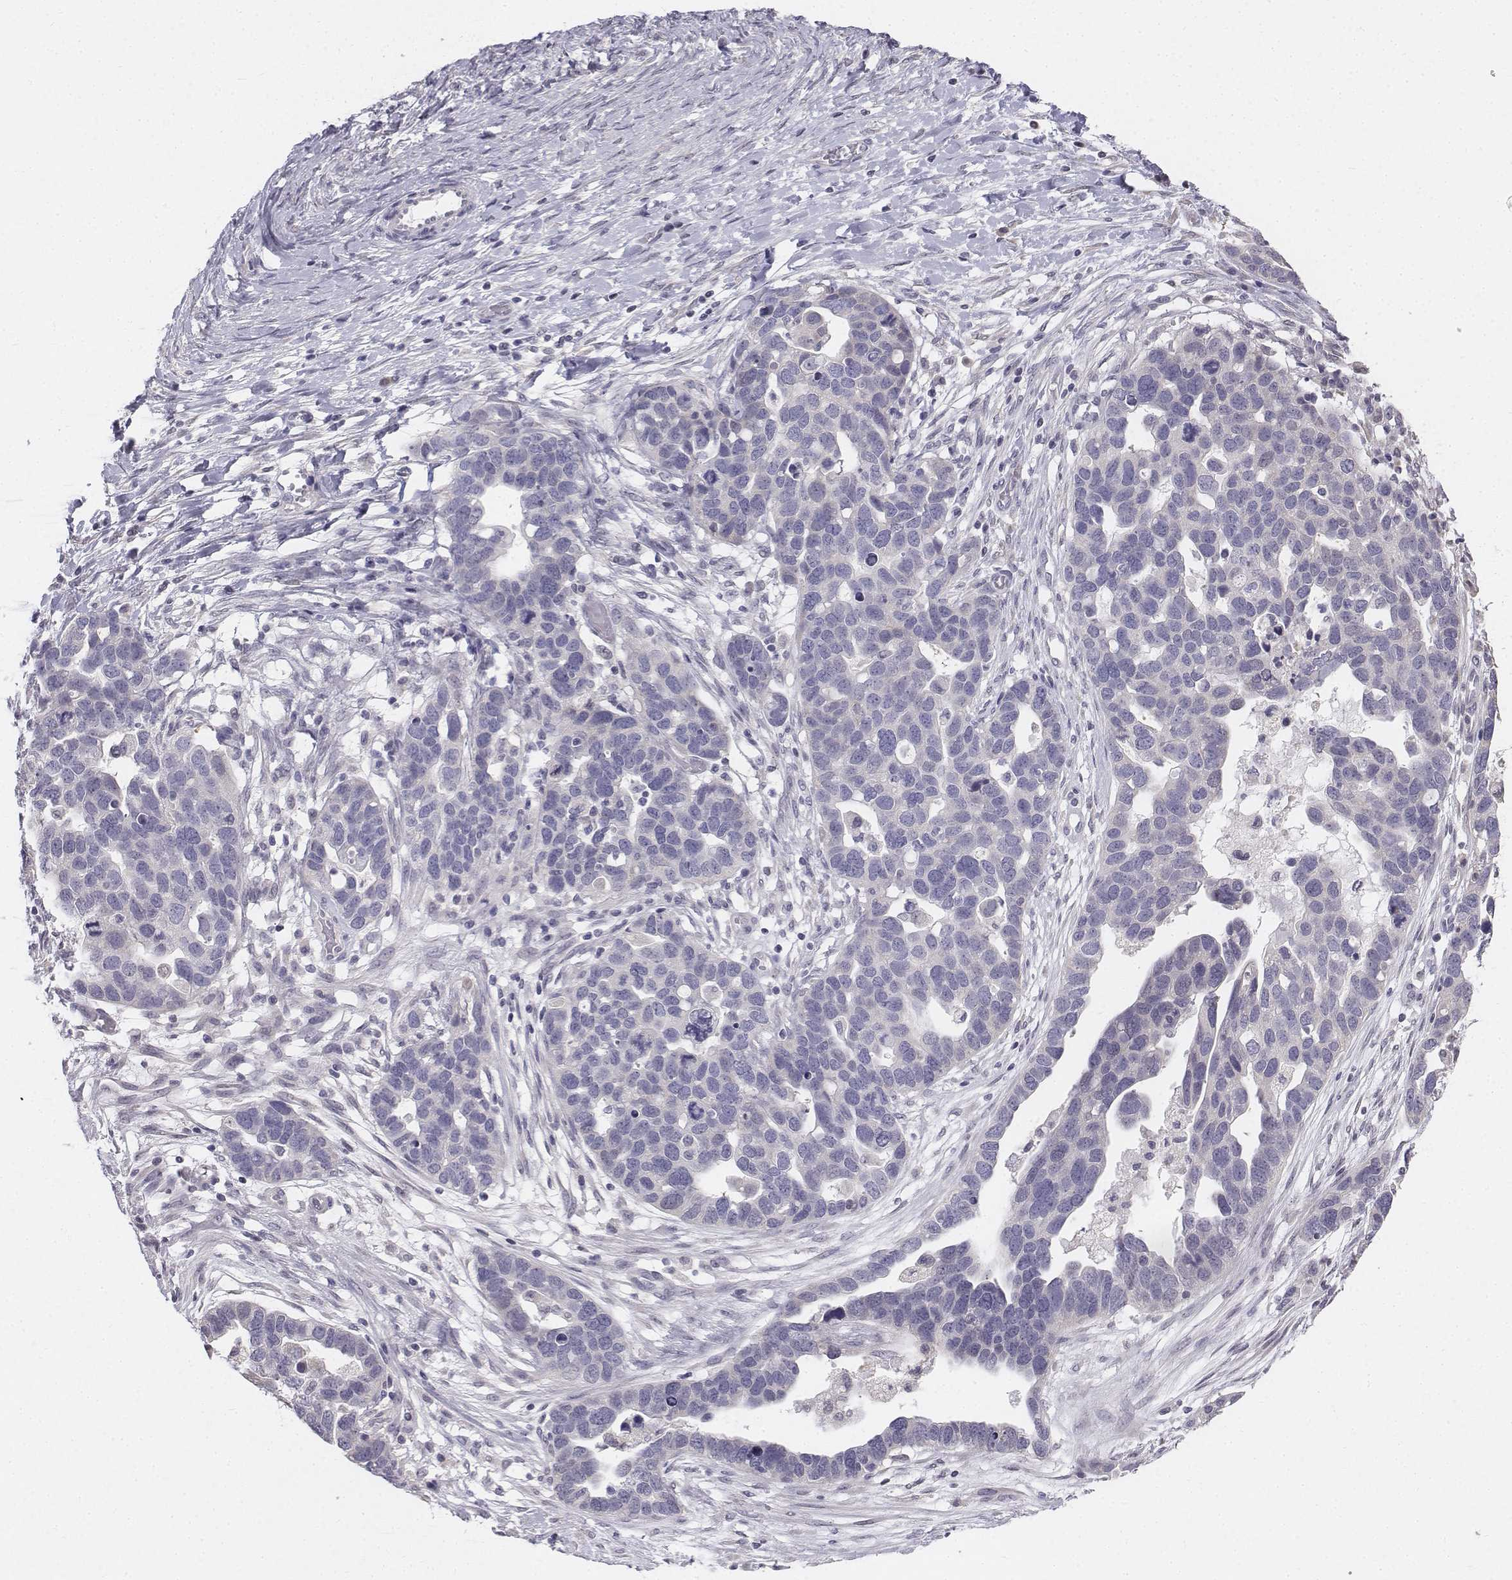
{"staining": {"intensity": "negative", "quantity": "none", "location": "none"}, "tissue": "ovarian cancer", "cell_type": "Tumor cells", "image_type": "cancer", "snomed": [{"axis": "morphology", "description": "Cystadenocarcinoma, serous, NOS"}, {"axis": "topography", "description": "Ovary"}], "caption": "DAB immunohistochemical staining of ovarian serous cystadenocarcinoma displays no significant positivity in tumor cells.", "gene": "PENK", "patient": {"sex": "female", "age": 54}}